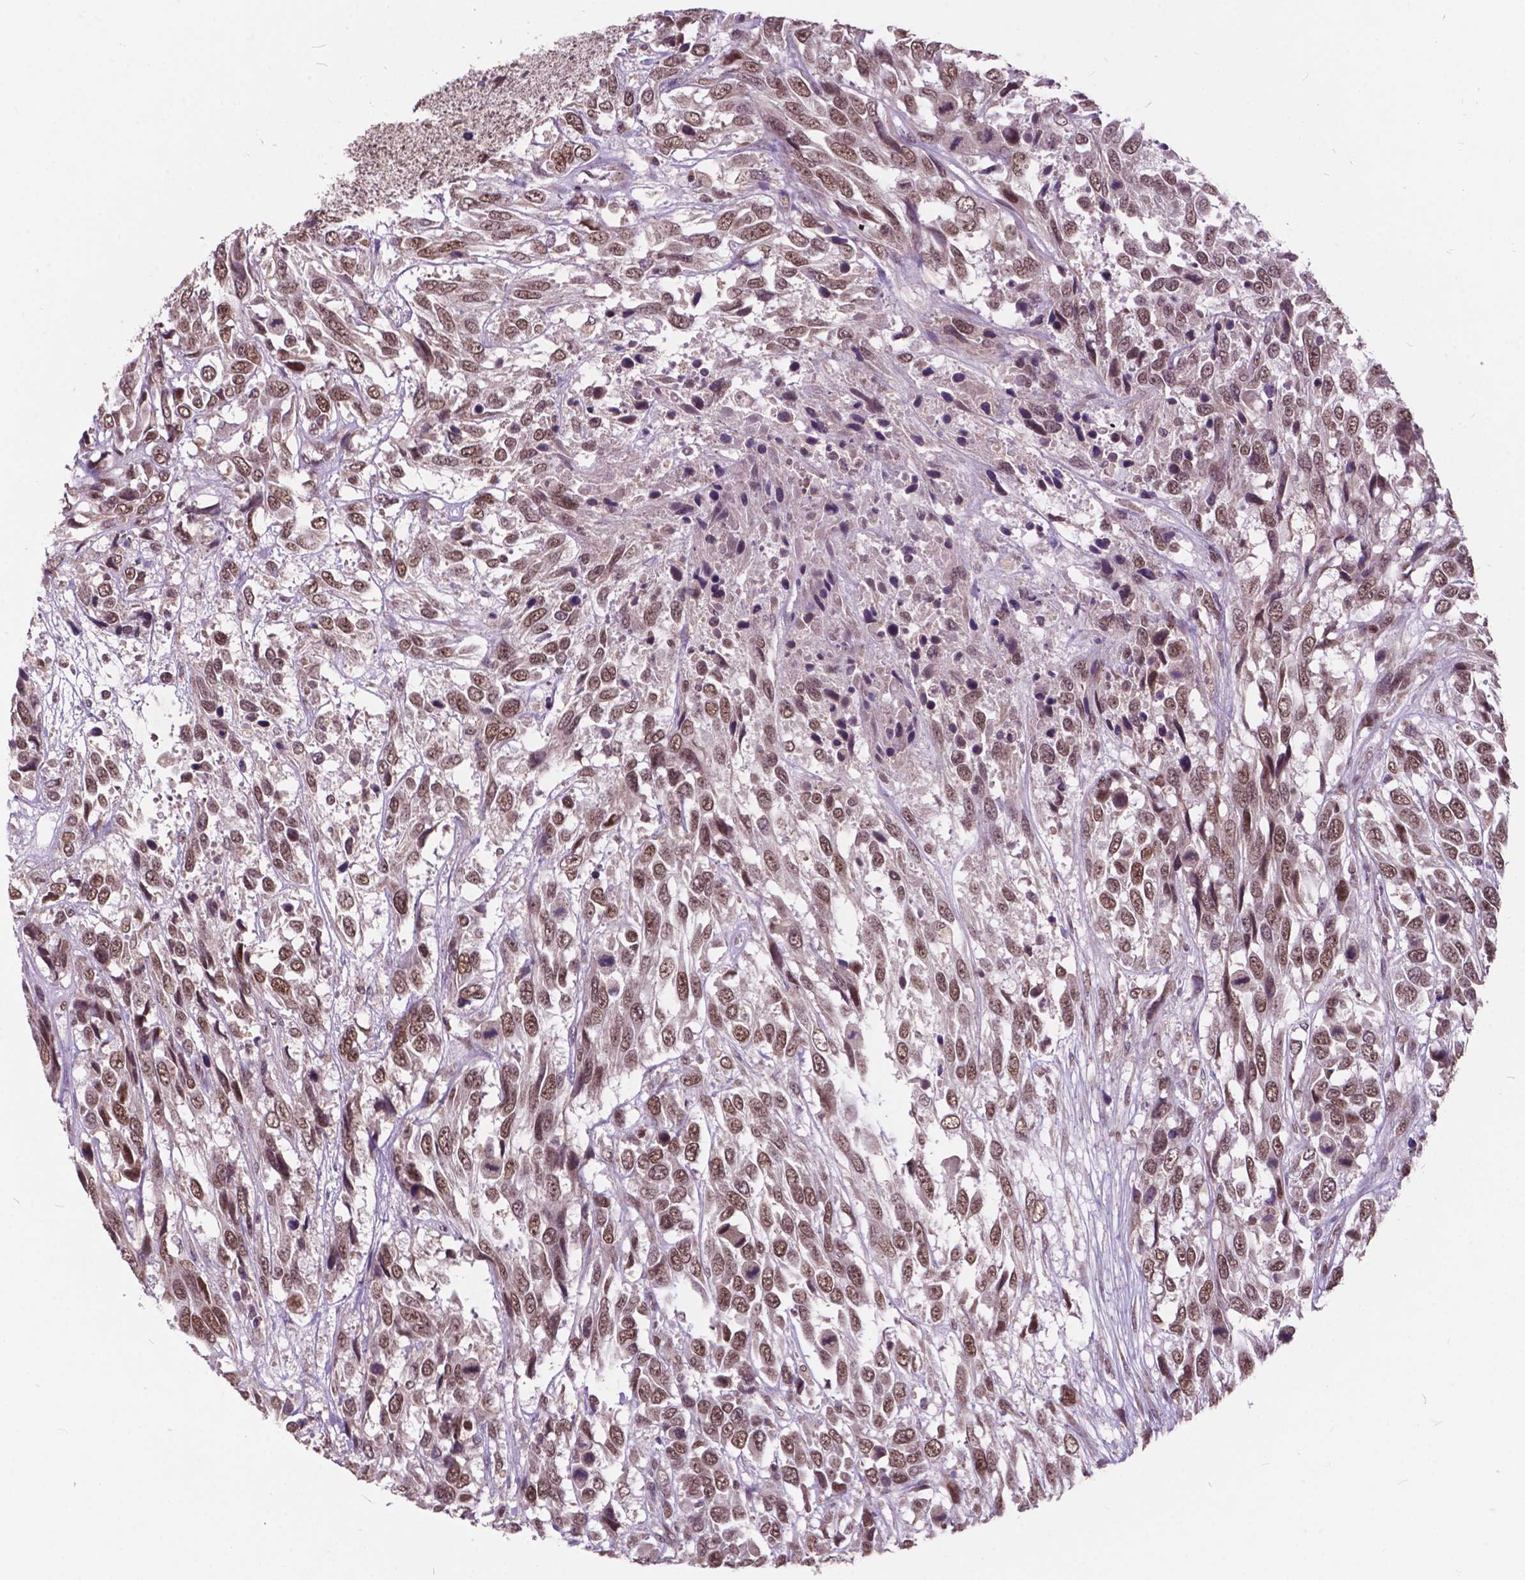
{"staining": {"intensity": "moderate", "quantity": ">75%", "location": "nuclear"}, "tissue": "urothelial cancer", "cell_type": "Tumor cells", "image_type": "cancer", "snomed": [{"axis": "morphology", "description": "Urothelial carcinoma, High grade"}, {"axis": "topography", "description": "Urinary bladder"}], "caption": "Urothelial cancer stained for a protein demonstrates moderate nuclear positivity in tumor cells.", "gene": "MSH2", "patient": {"sex": "female", "age": 70}}